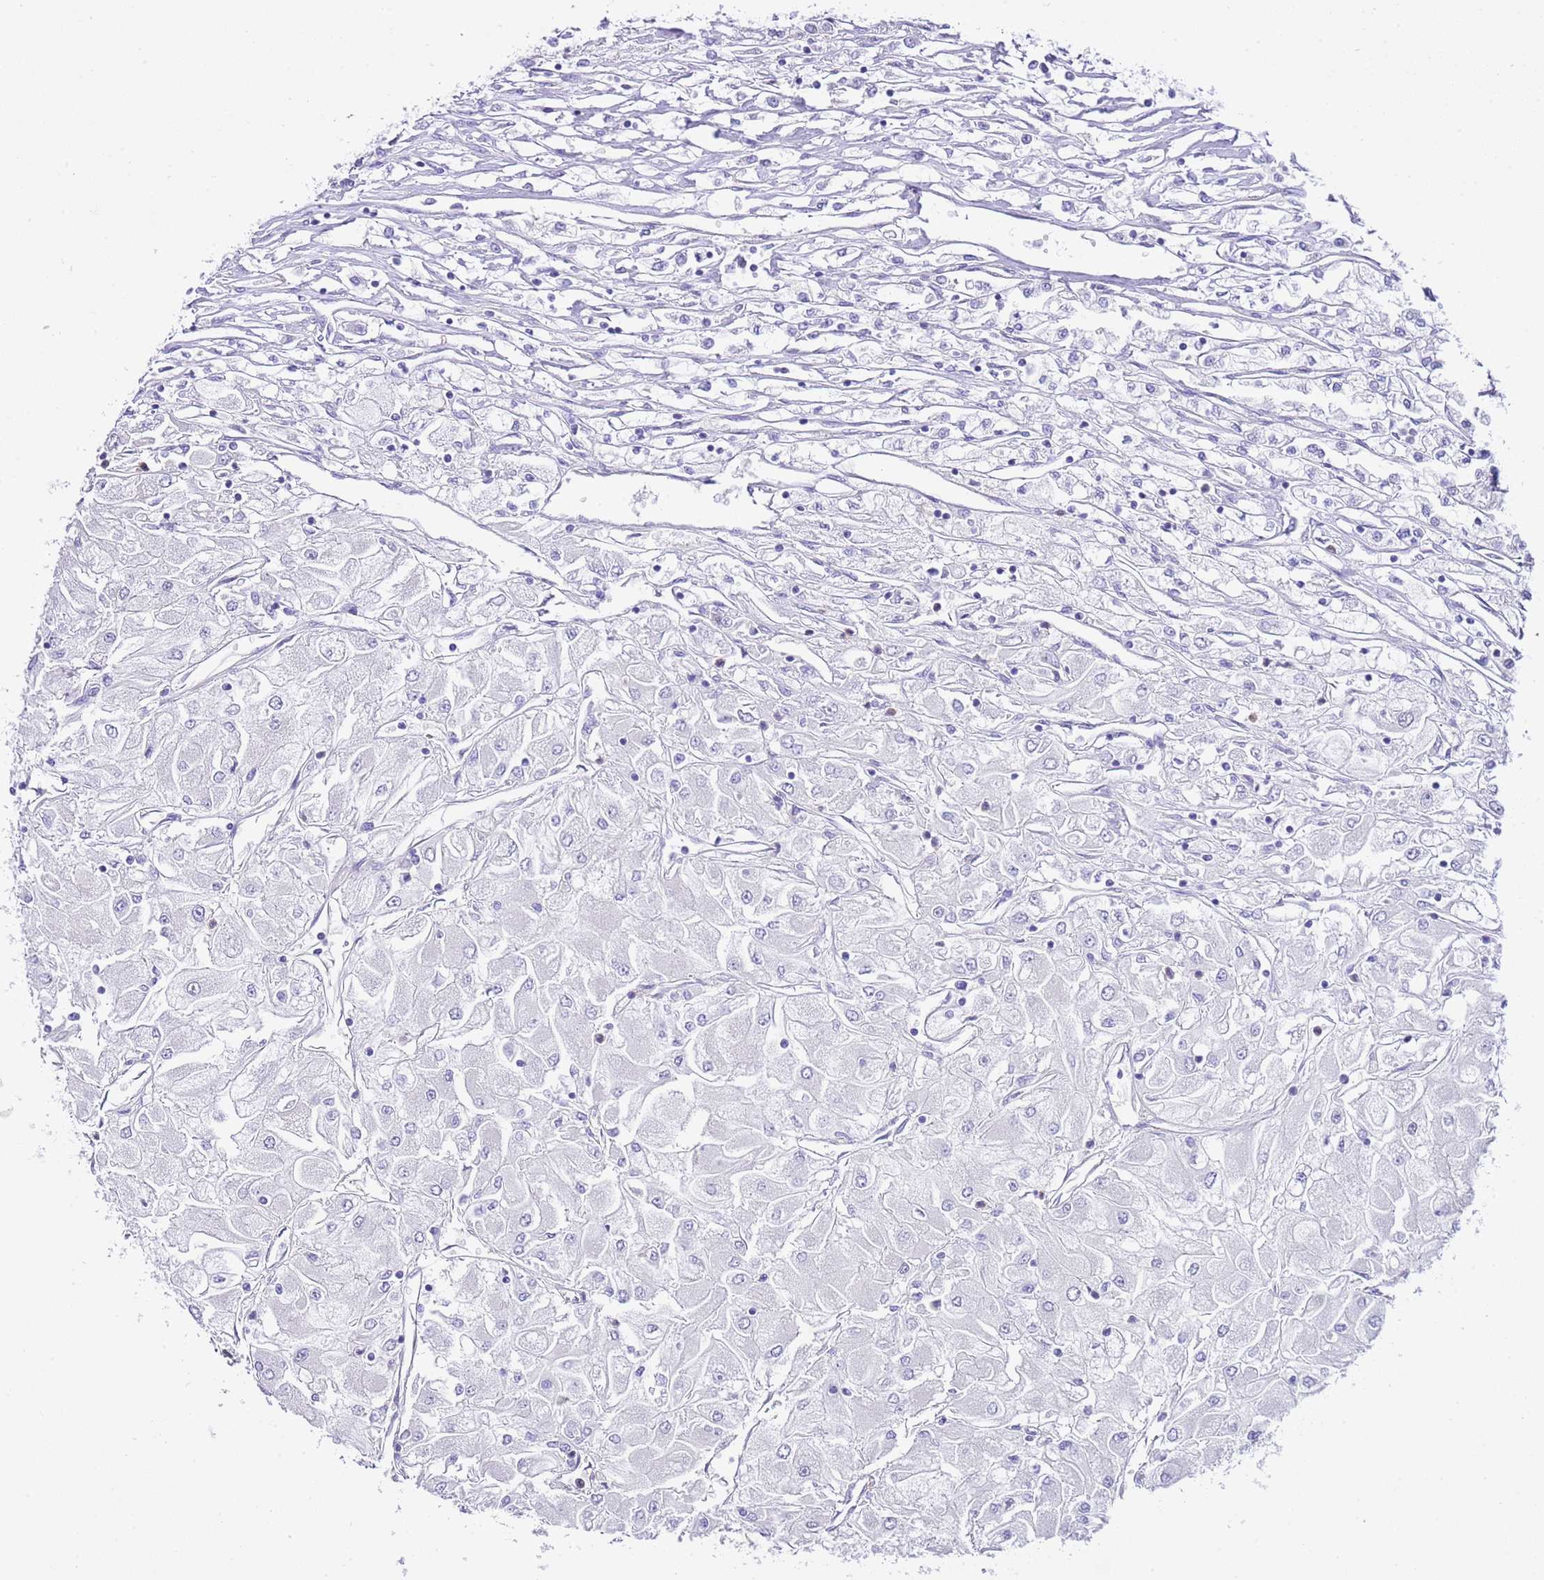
{"staining": {"intensity": "negative", "quantity": "none", "location": "none"}, "tissue": "renal cancer", "cell_type": "Tumor cells", "image_type": "cancer", "snomed": [{"axis": "morphology", "description": "Adenocarcinoma, NOS"}, {"axis": "topography", "description": "Kidney"}], "caption": "A micrograph of human adenocarcinoma (renal) is negative for staining in tumor cells.", "gene": "BHLHA15", "patient": {"sex": "male", "age": 80}}